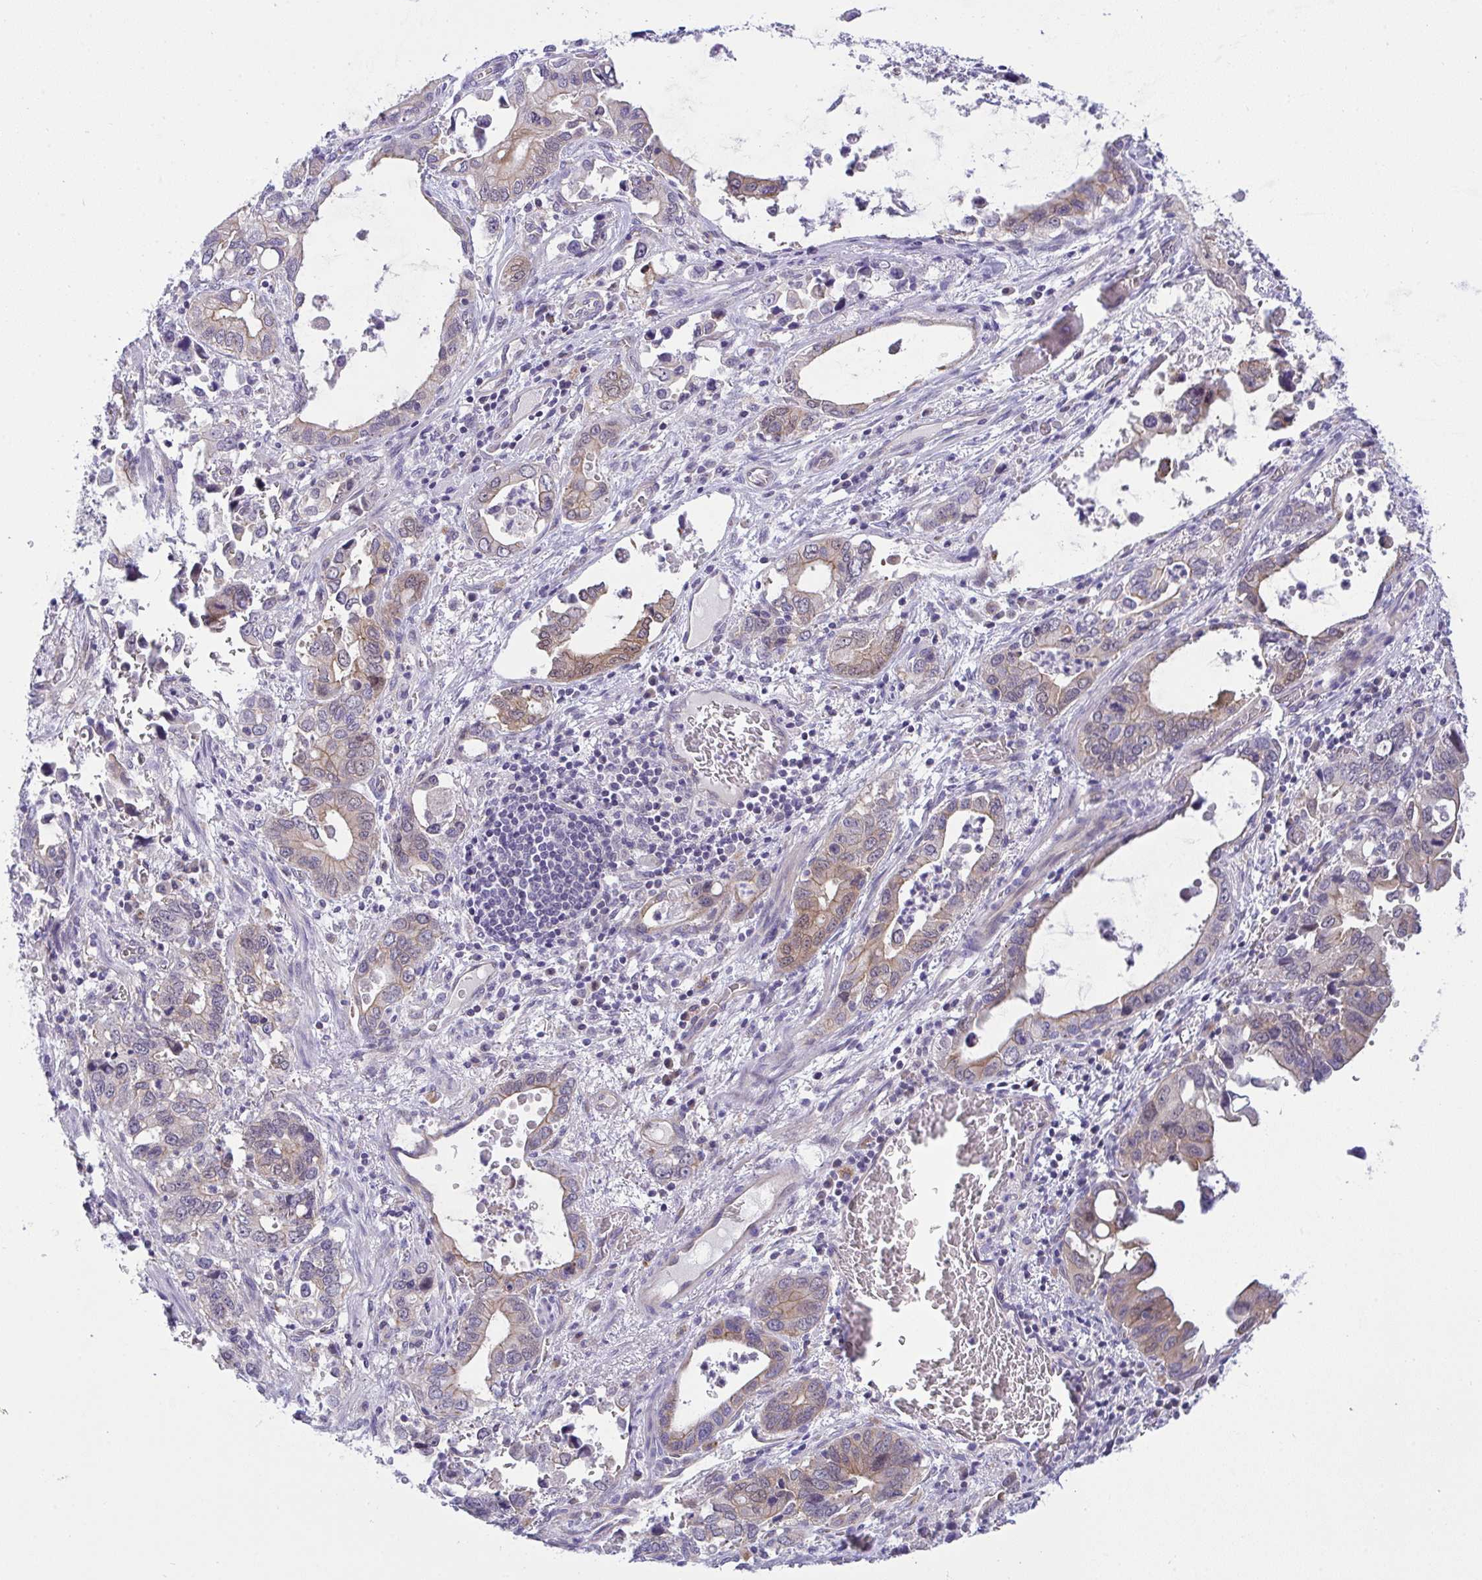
{"staining": {"intensity": "moderate", "quantity": "25%-75%", "location": "cytoplasmic/membranous,nuclear"}, "tissue": "stomach cancer", "cell_type": "Tumor cells", "image_type": "cancer", "snomed": [{"axis": "morphology", "description": "Adenocarcinoma, NOS"}, {"axis": "topography", "description": "Stomach, upper"}], "caption": "Brown immunohistochemical staining in stomach adenocarcinoma exhibits moderate cytoplasmic/membranous and nuclear positivity in about 25%-75% of tumor cells.", "gene": "HOXD12", "patient": {"sex": "male", "age": 74}}